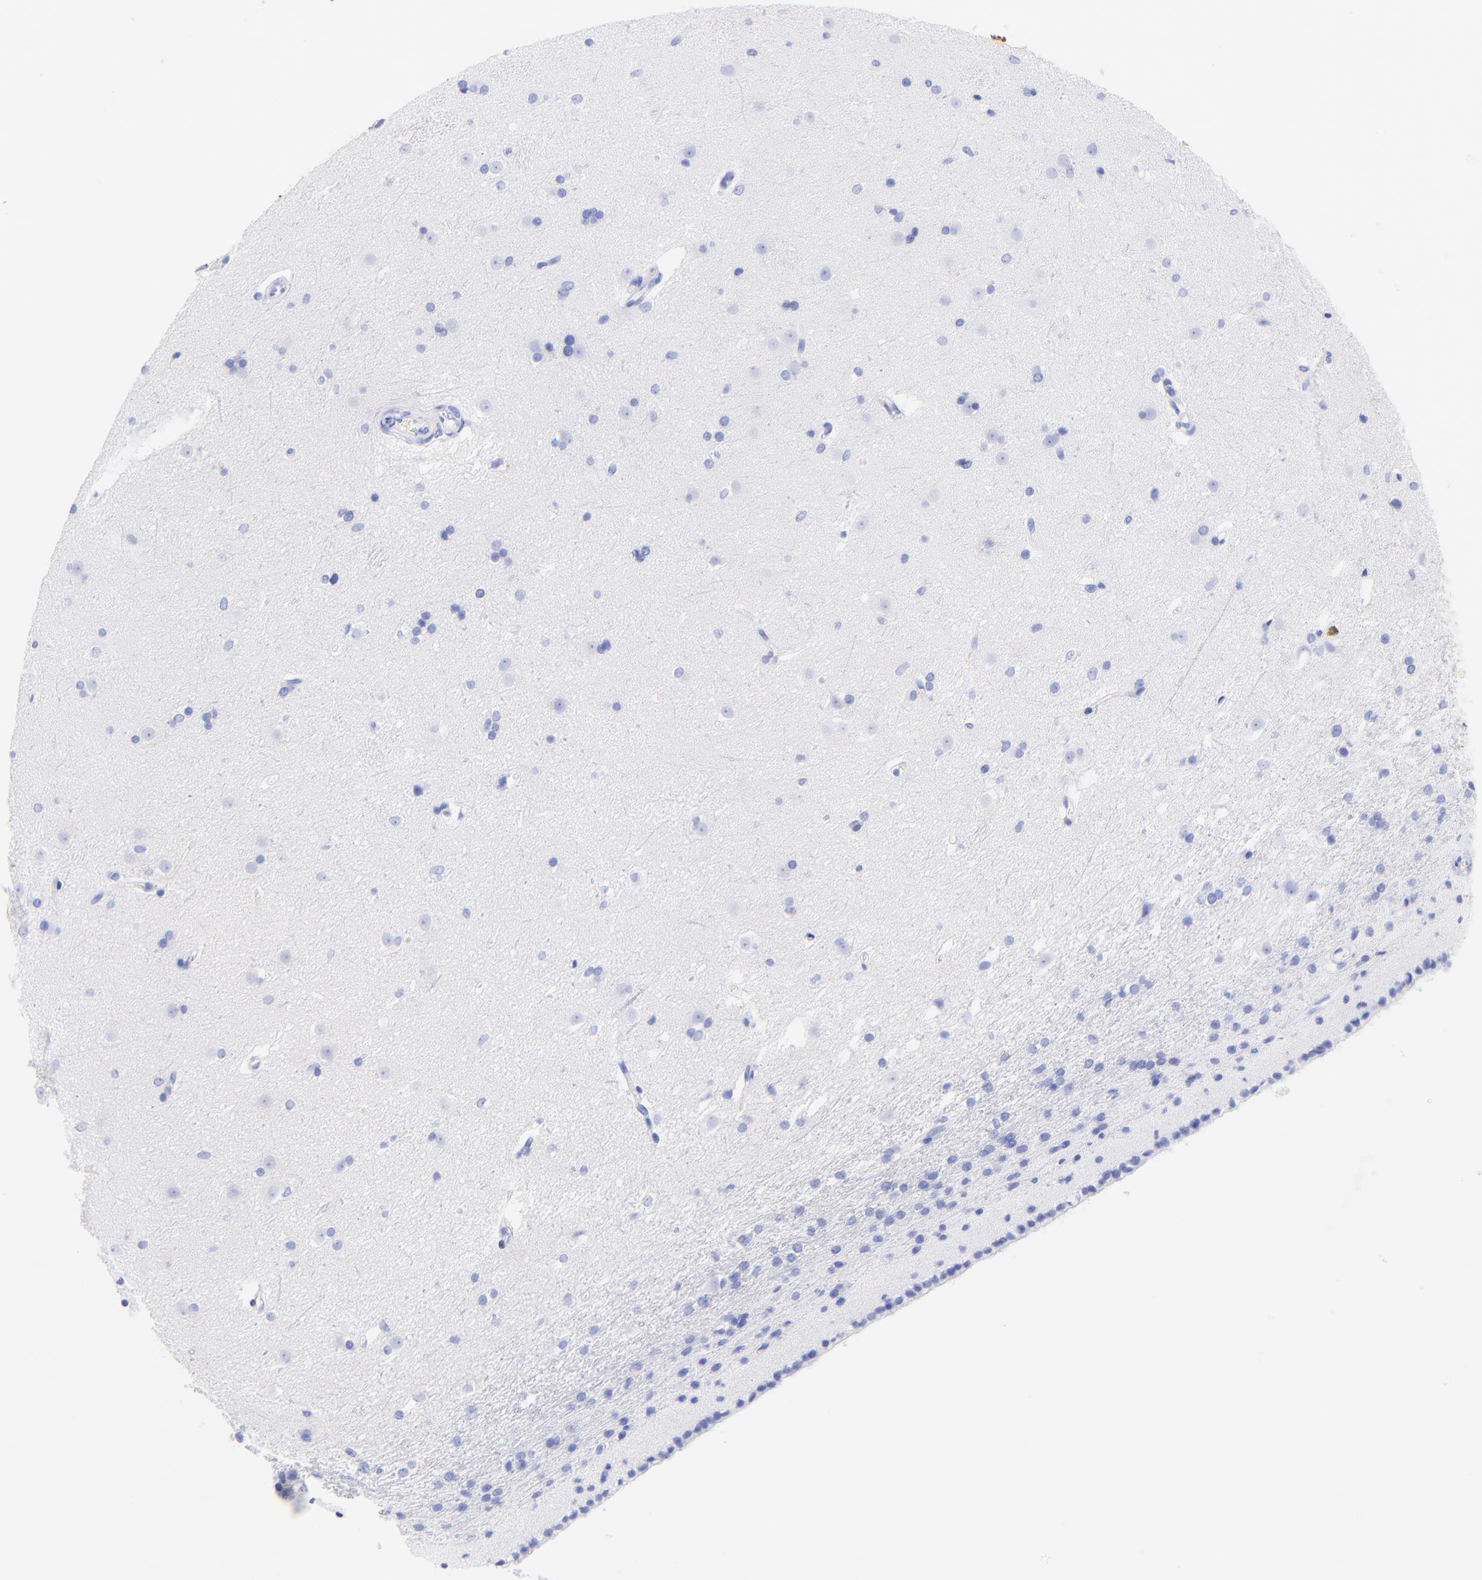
{"staining": {"intensity": "negative", "quantity": "none", "location": "none"}, "tissue": "caudate", "cell_type": "Glial cells", "image_type": "normal", "snomed": [{"axis": "morphology", "description": "Normal tissue, NOS"}, {"axis": "topography", "description": "Lateral ventricle wall"}], "caption": "The histopathology image displays no significant staining in glial cells of caudate. (DAB (3,3'-diaminobenzidine) IHC visualized using brightfield microscopy, high magnification).", "gene": "KRT19", "patient": {"sex": "female", "age": 19}}